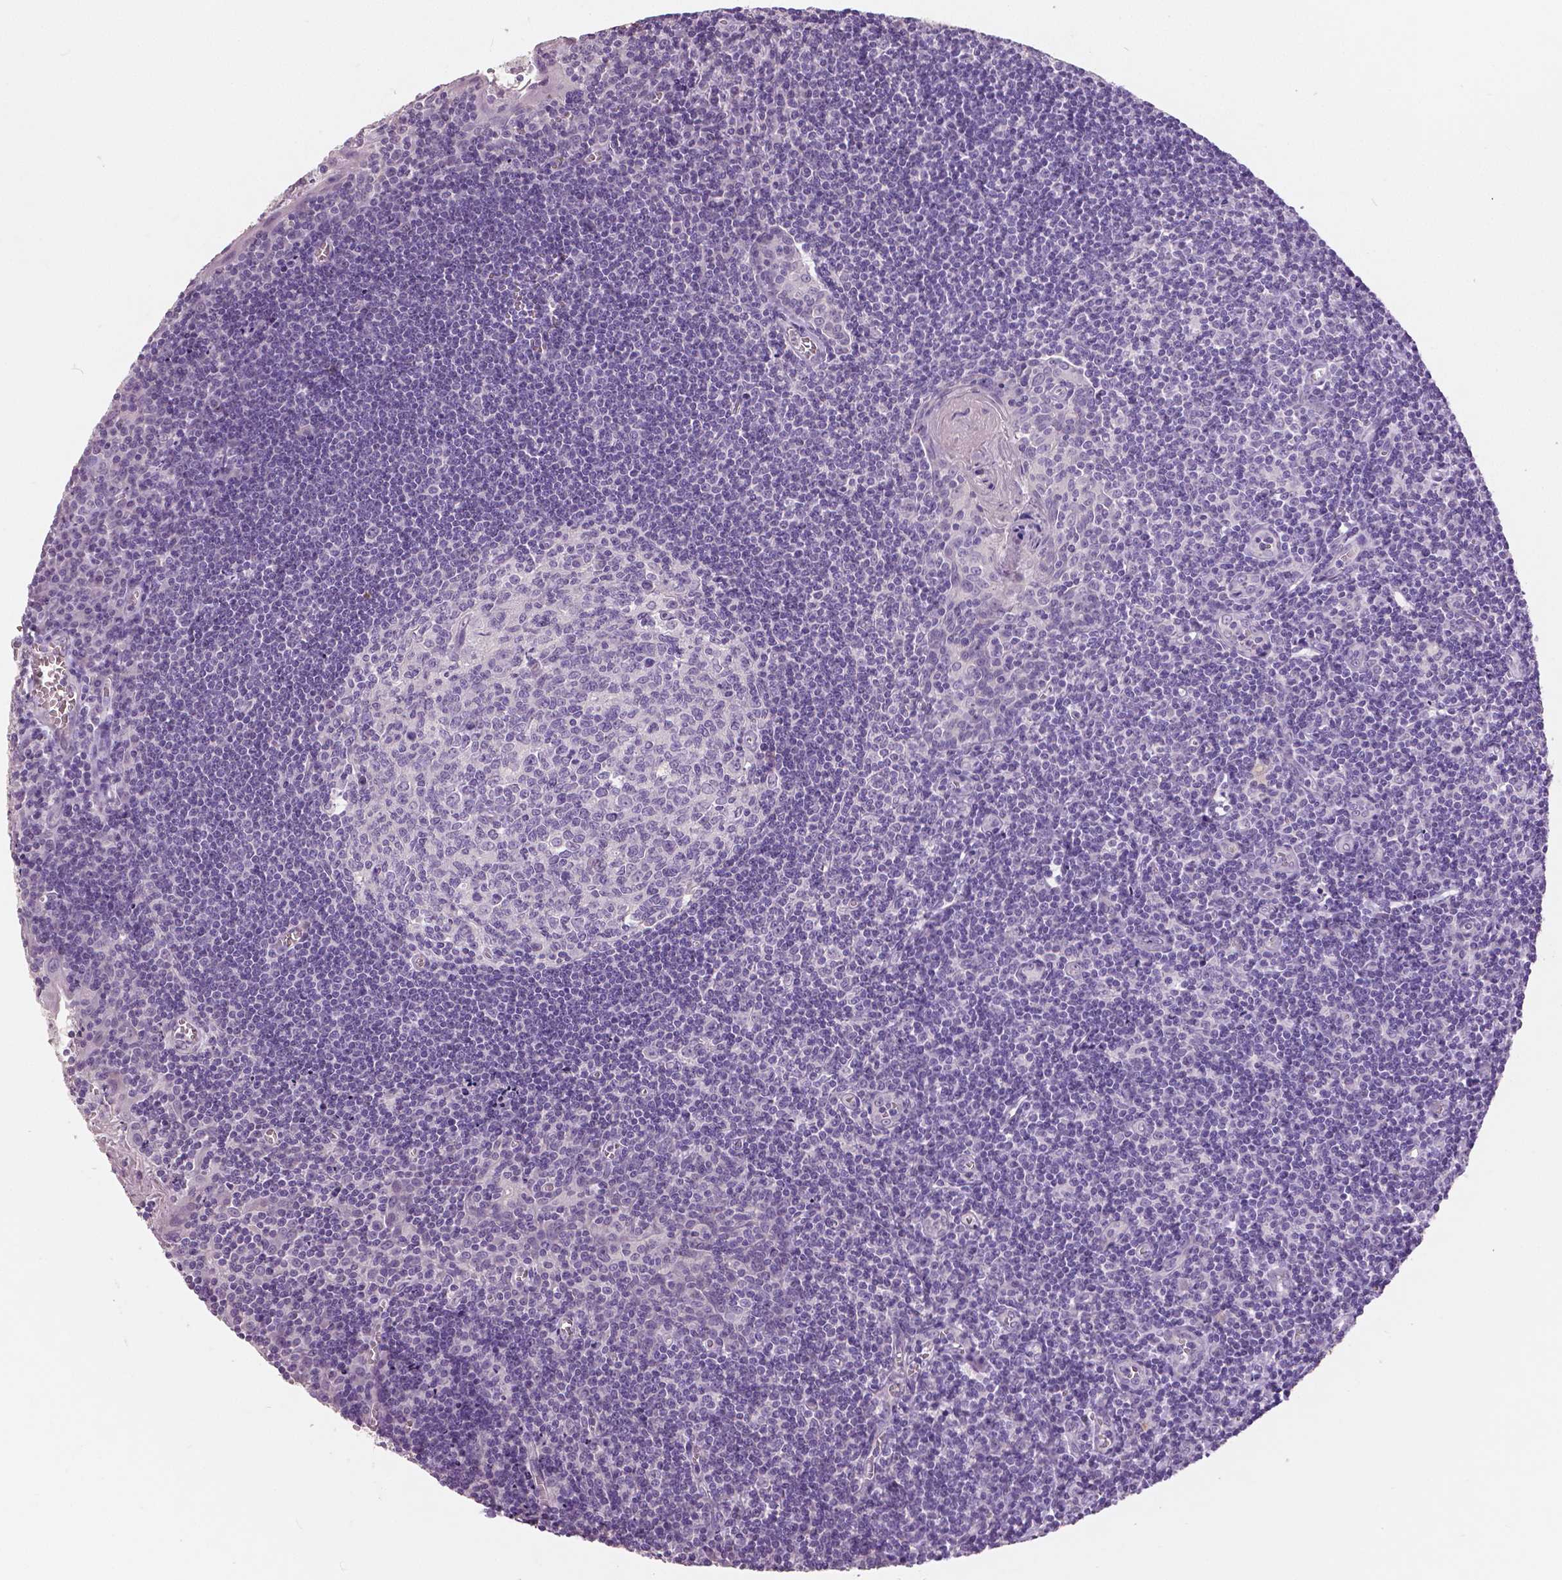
{"staining": {"intensity": "negative", "quantity": "none", "location": "none"}, "tissue": "tonsil", "cell_type": "Germinal center cells", "image_type": "normal", "snomed": [{"axis": "morphology", "description": "Normal tissue, NOS"}, {"axis": "morphology", "description": "Inflammation, NOS"}, {"axis": "topography", "description": "Tonsil"}], "caption": "IHC image of unremarkable tonsil: tonsil stained with DAB displays no significant protein staining in germinal center cells. (DAB (3,3'-diaminobenzidine) immunohistochemistry with hematoxylin counter stain).", "gene": "GRIN2A", "patient": {"sex": "female", "age": 31}}